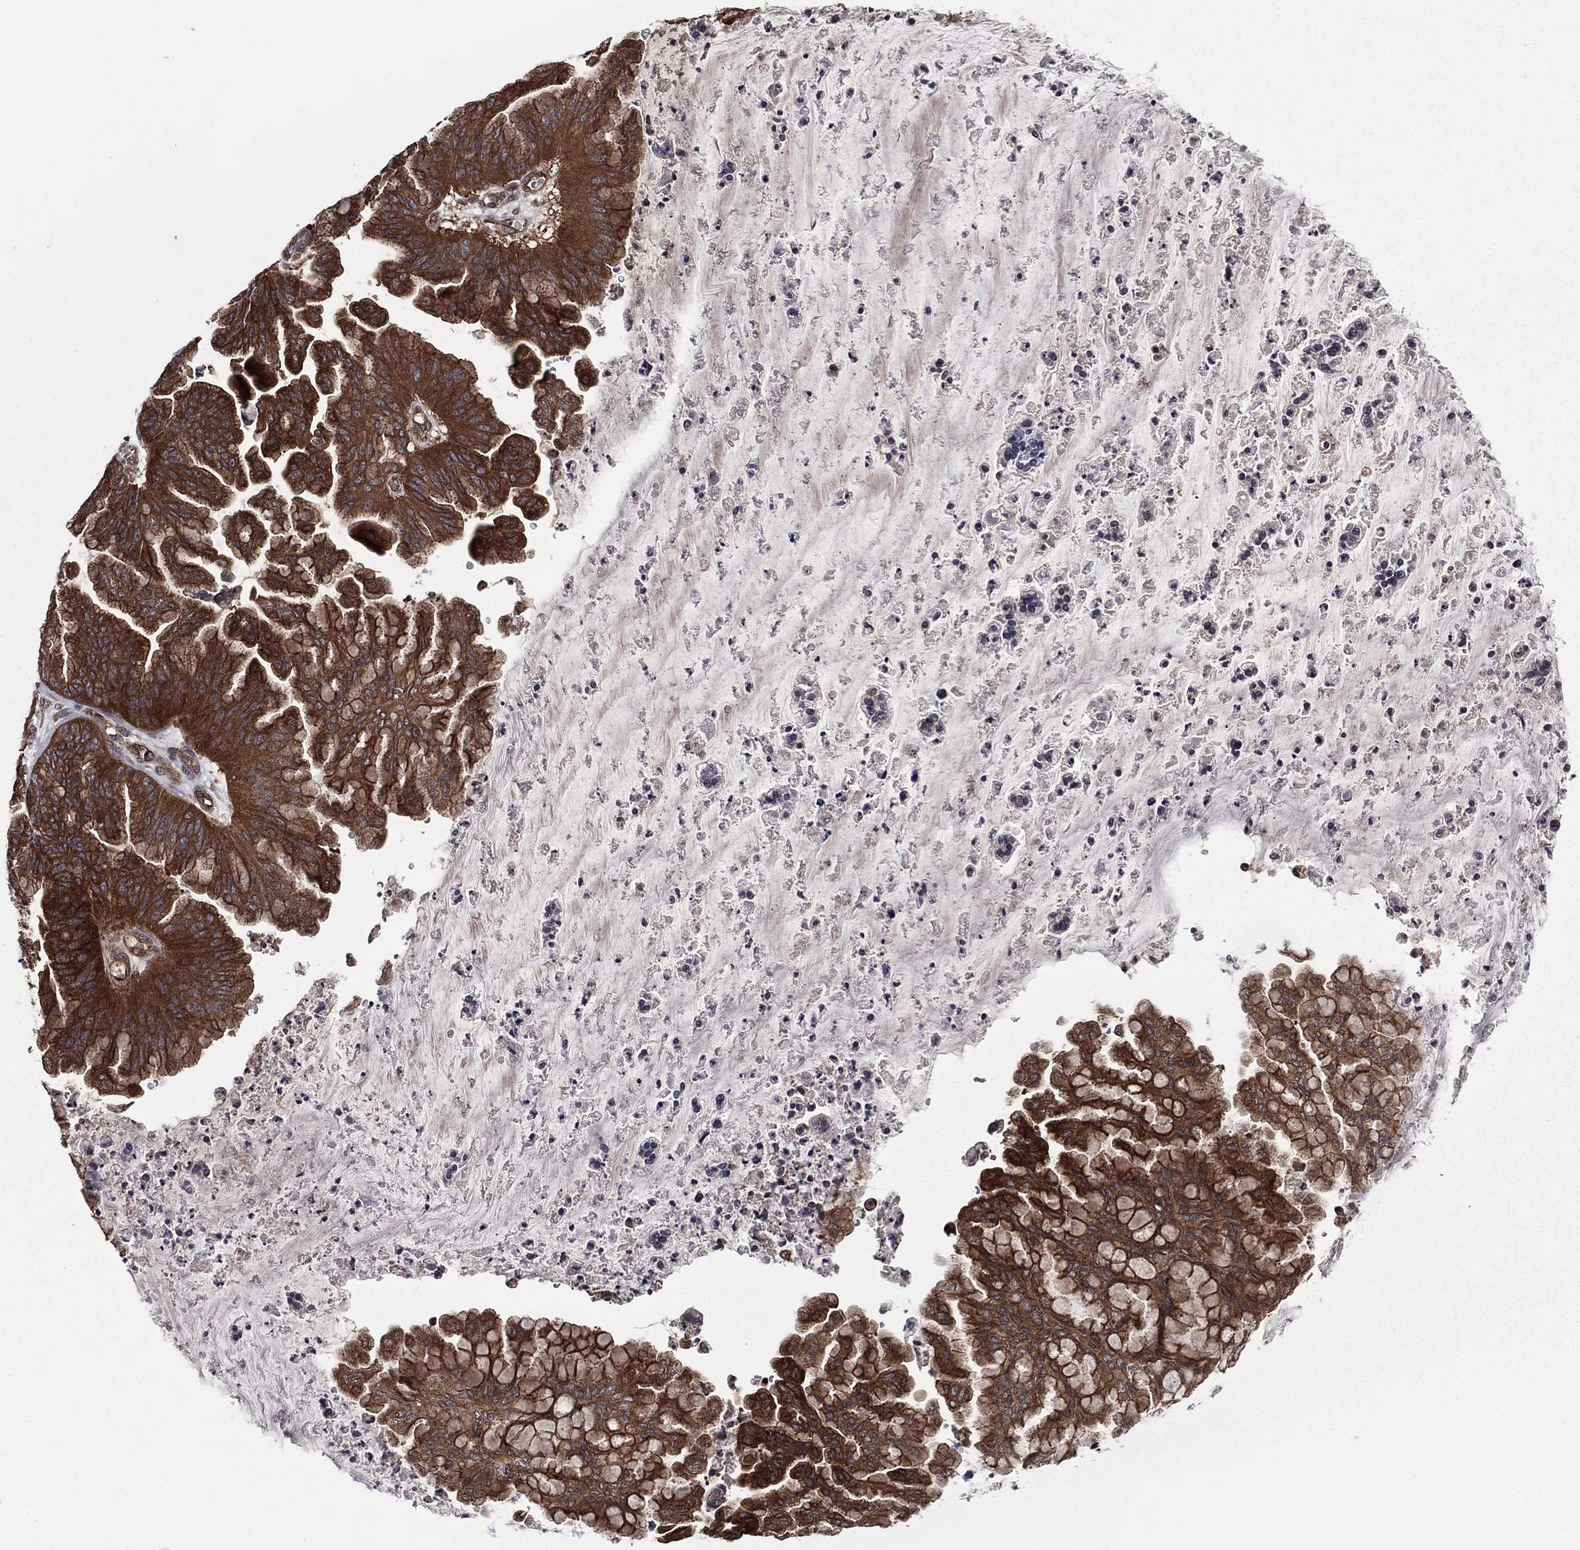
{"staining": {"intensity": "strong", "quantity": ">75%", "location": "cytoplasmic/membranous"}, "tissue": "ovarian cancer", "cell_type": "Tumor cells", "image_type": "cancer", "snomed": [{"axis": "morphology", "description": "Cystadenocarcinoma, mucinous, NOS"}, {"axis": "topography", "description": "Ovary"}], "caption": "IHC image of human mucinous cystadenocarcinoma (ovarian) stained for a protein (brown), which demonstrates high levels of strong cytoplasmic/membranous staining in about >75% of tumor cells.", "gene": "CERT1", "patient": {"sex": "female", "age": 67}}